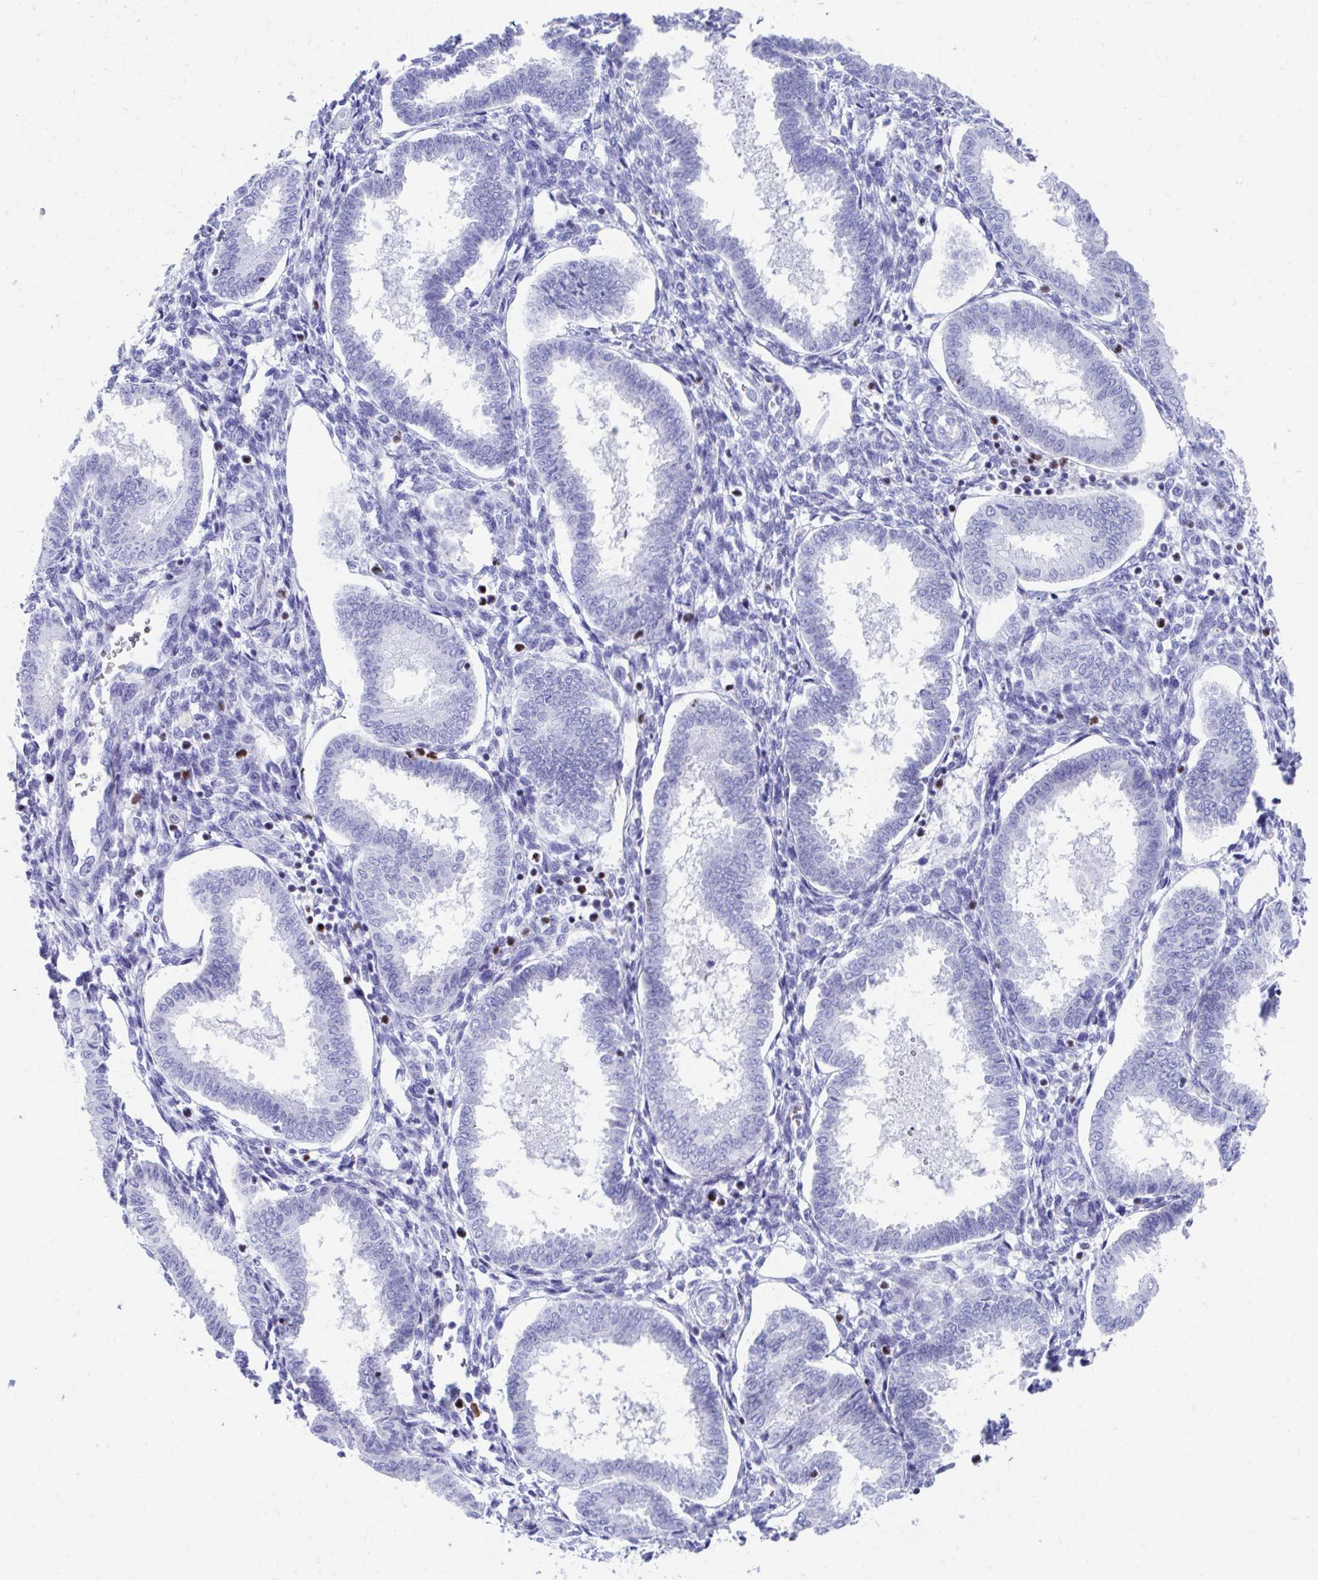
{"staining": {"intensity": "negative", "quantity": "none", "location": "none"}, "tissue": "endometrium", "cell_type": "Cells in endometrial stroma", "image_type": "normal", "snomed": [{"axis": "morphology", "description": "Normal tissue, NOS"}, {"axis": "topography", "description": "Endometrium"}], "caption": "A histopathology image of endometrium stained for a protein displays no brown staining in cells in endometrial stroma.", "gene": "RUNX3", "patient": {"sex": "female", "age": 24}}